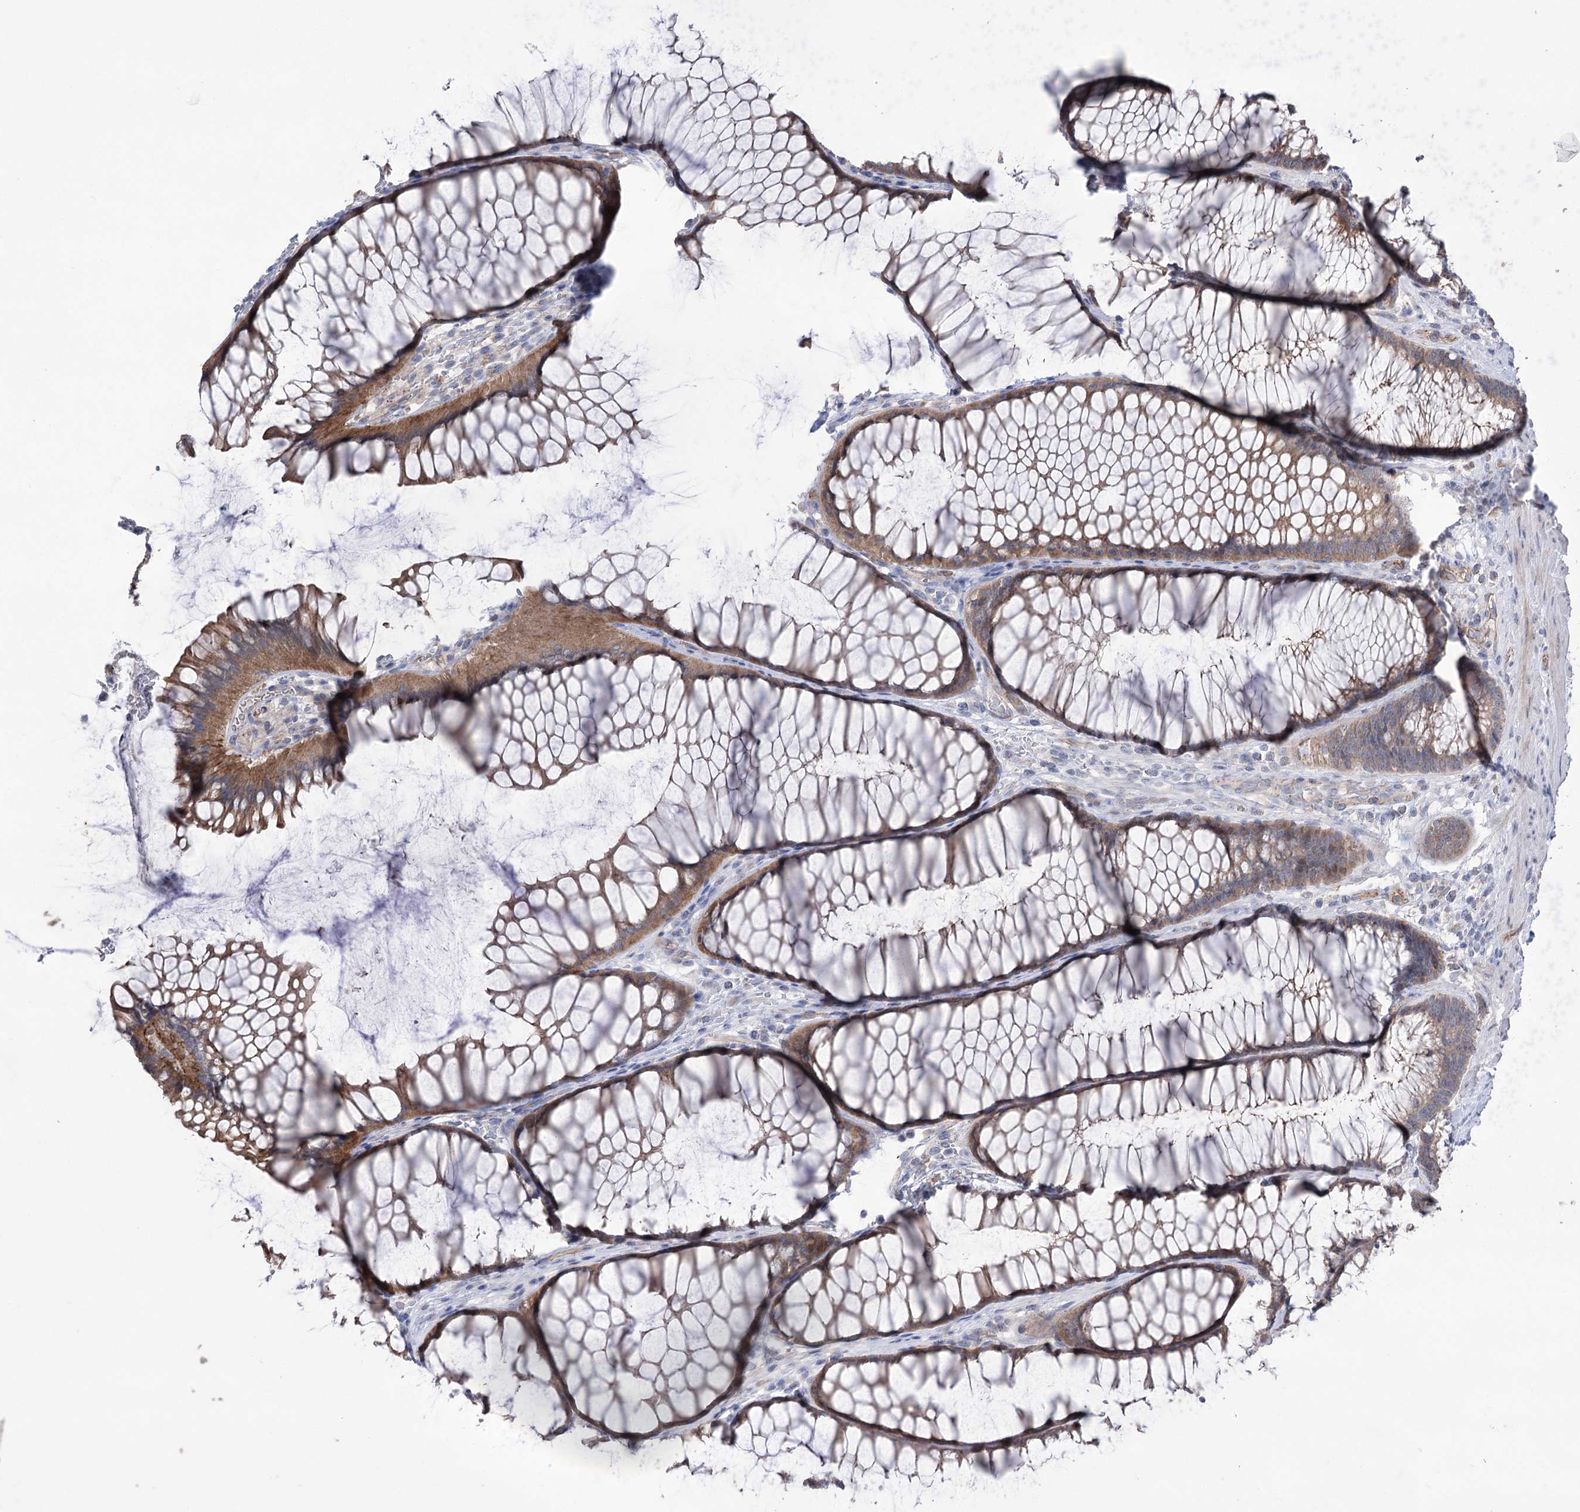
{"staining": {"intensity": "negative", "quantity": "none", "location": "none"}, "tissue": "colon", "cell_type": "Endothelial cells", "image_type": "normal", "snomed": [{"axis": "morphology", "description": "Normal tissue, NOS"}, {"axis": "topography", "description": "Colon"}], "caption": "This histopathology image is of benign colon stained with IHC to label a protein in brown with the nuclei are counter-stained blue. There is no expression in endothelial cells. Nuclei are stained in blue.", "gene": "TRIM71", "patient": {"sex": "female", "age": 82}}